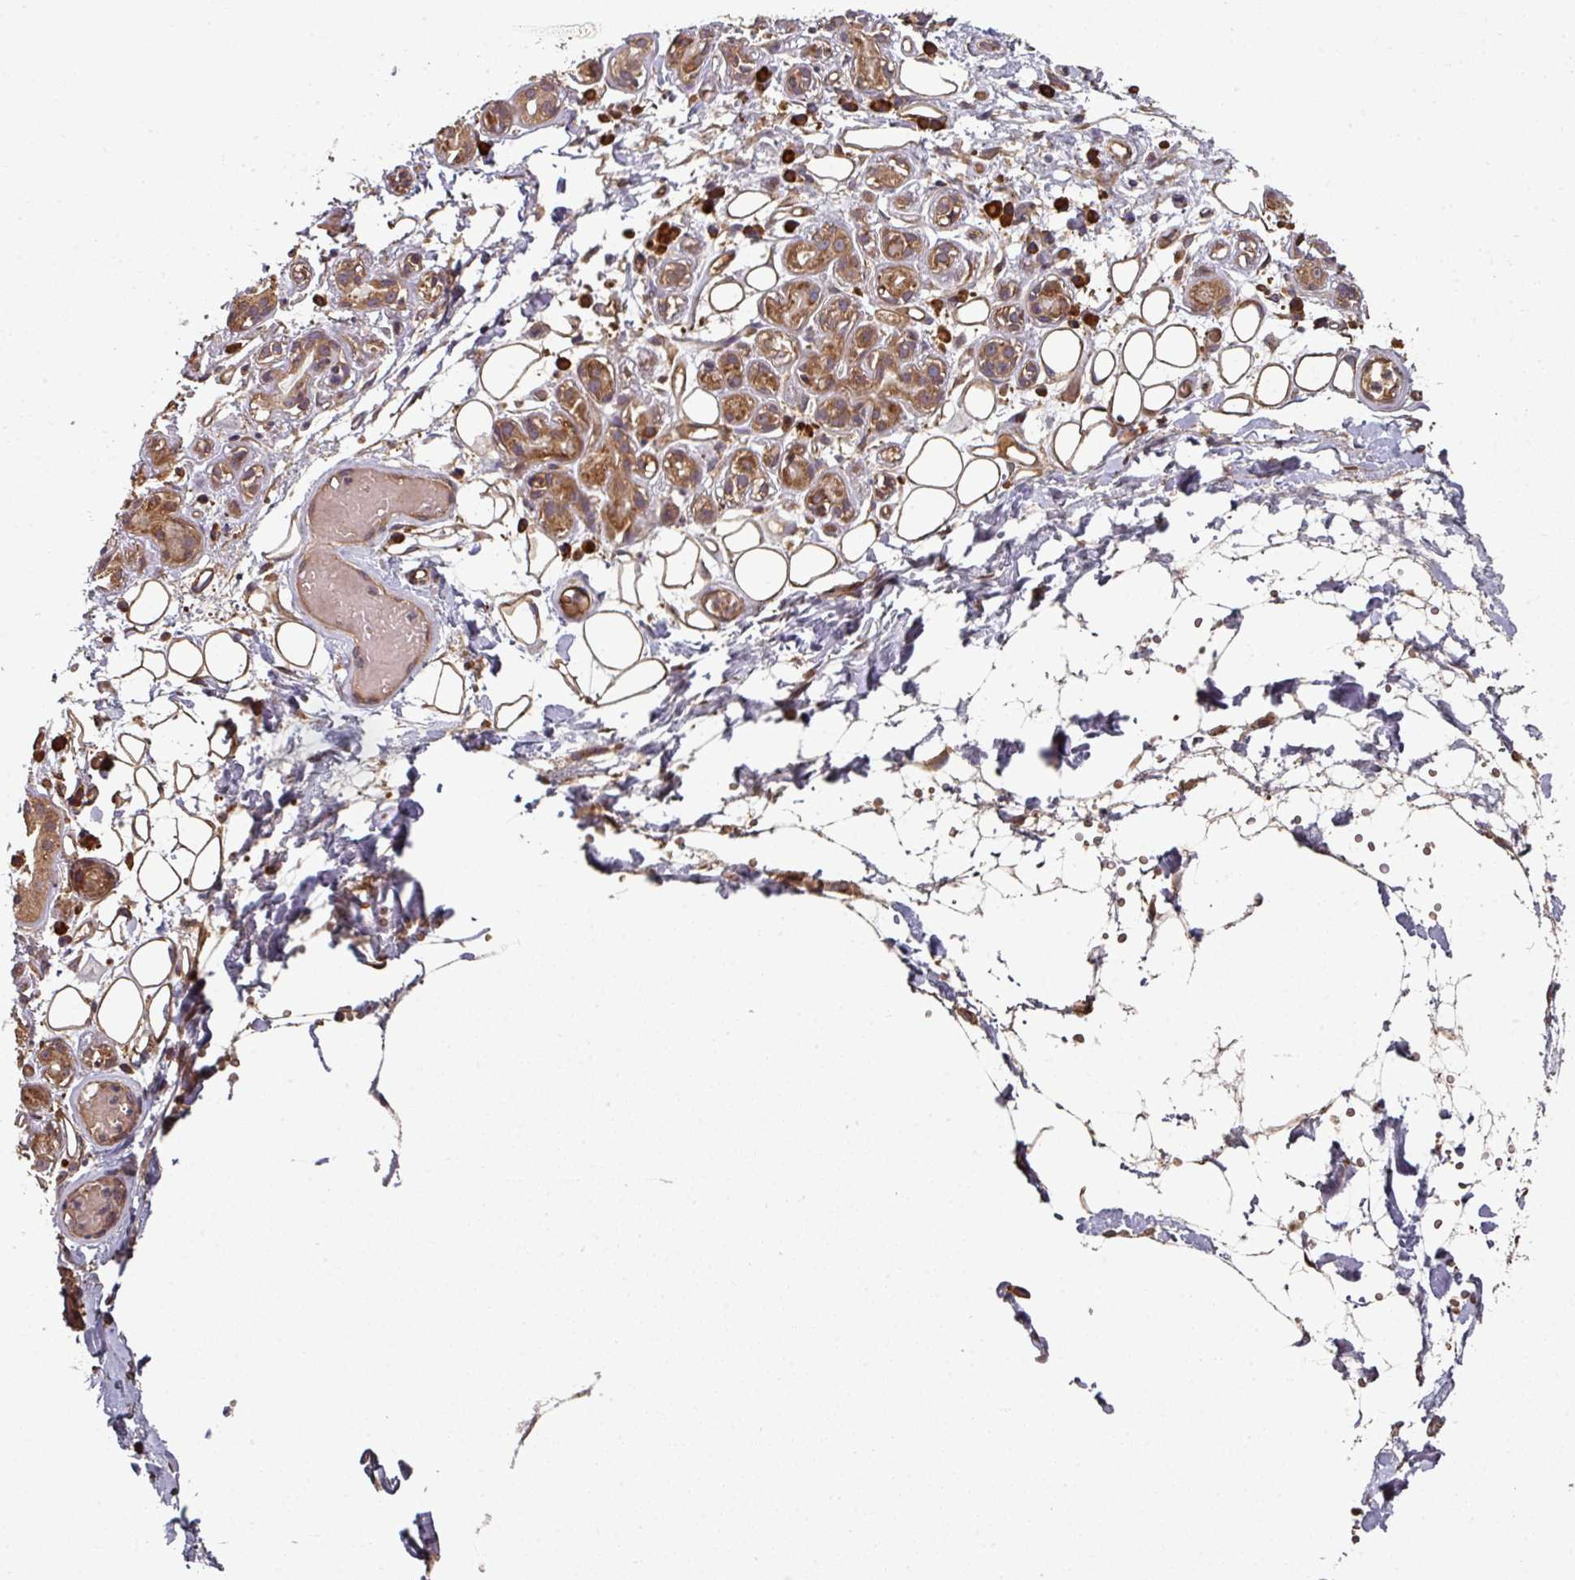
{"staining": {"intensity": "moderate", "quantity": ">75%", "location": "cytoplasmic/membranous"}, "tissue": "salivary gland", "cell_type": "Glandular cells", "image_type": "normal", "snomed": [{"axis": "morphology", "description": "Normal tissue, NOS"}, {"axis": "topography", "description": "Salivary gland"}], "caption": "Immunohistochemistry micrograph of benign salivary gland: human salivary gland stained using immunohistochemistry (IHC) displays medium levels of moderate protein expression localized specifically in the cytoplasmic/membranous of glandular cells, appearing as a cytoplasmic/membranous brown color.", "gene": "EDEM2", "patient": {"sex": "male", "age": 54}}